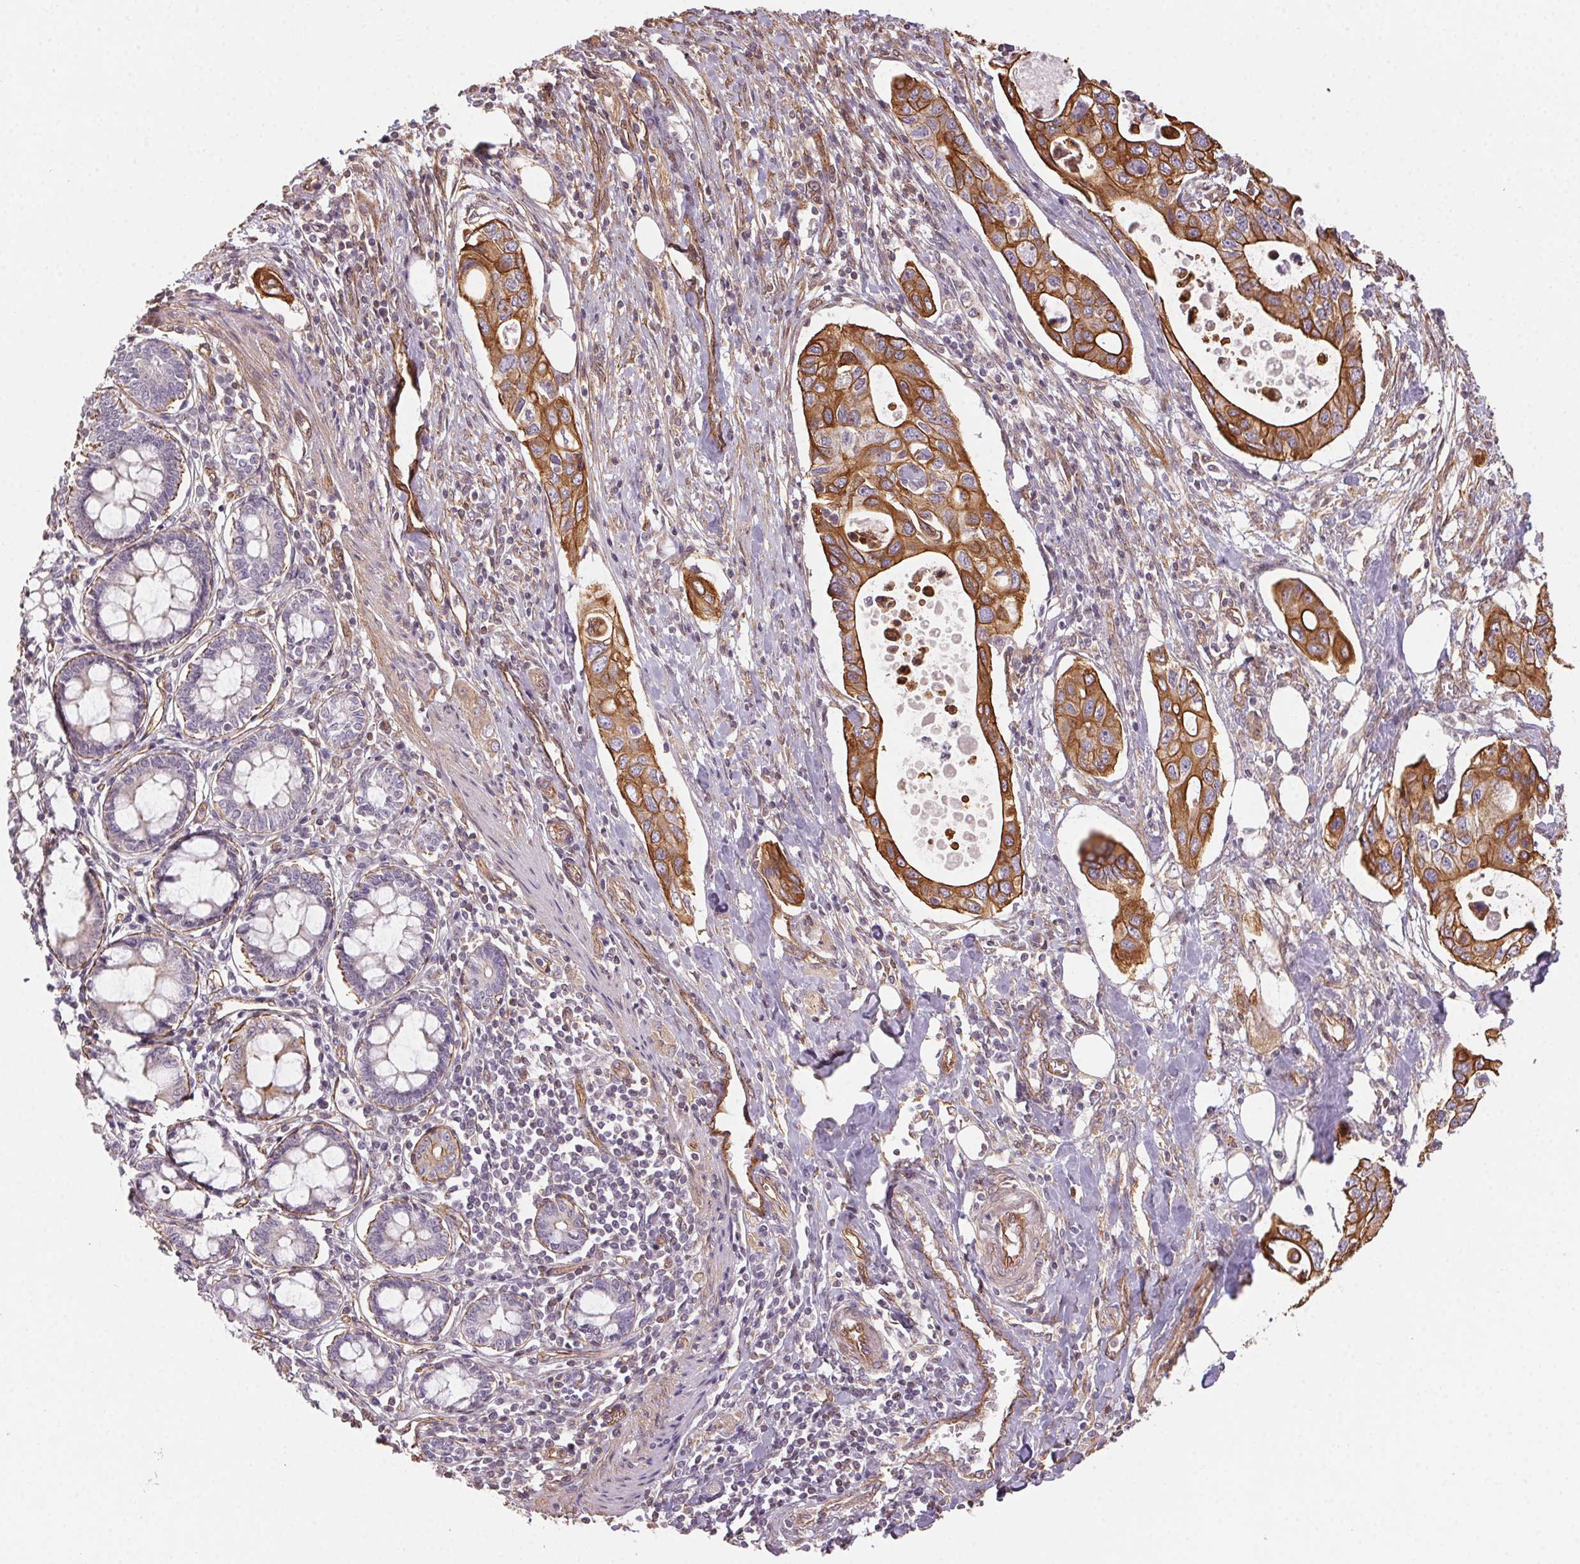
{"staining": {"intensity": "strong", "quantity": ">75%", "location": "cytoplasmic/membranous"}, "tissue": "pancreatic cancer", "cell_type": "Tumor cells", "image_type": "cancer", "snomed": [{"axis": "morphology", "description": "Adenocarcinoma, NOS"}, {"axis": "topography", "description": "Pancreas"}], "caption": "A photomicrograph of human adenocarcinoma (pancreatic) stained for a protein shows strong cytoplasmic/membranous brown staining in tumor cells.", "gene": "PLA2G4F", "patient": {"sex": "female", "age": 63}}